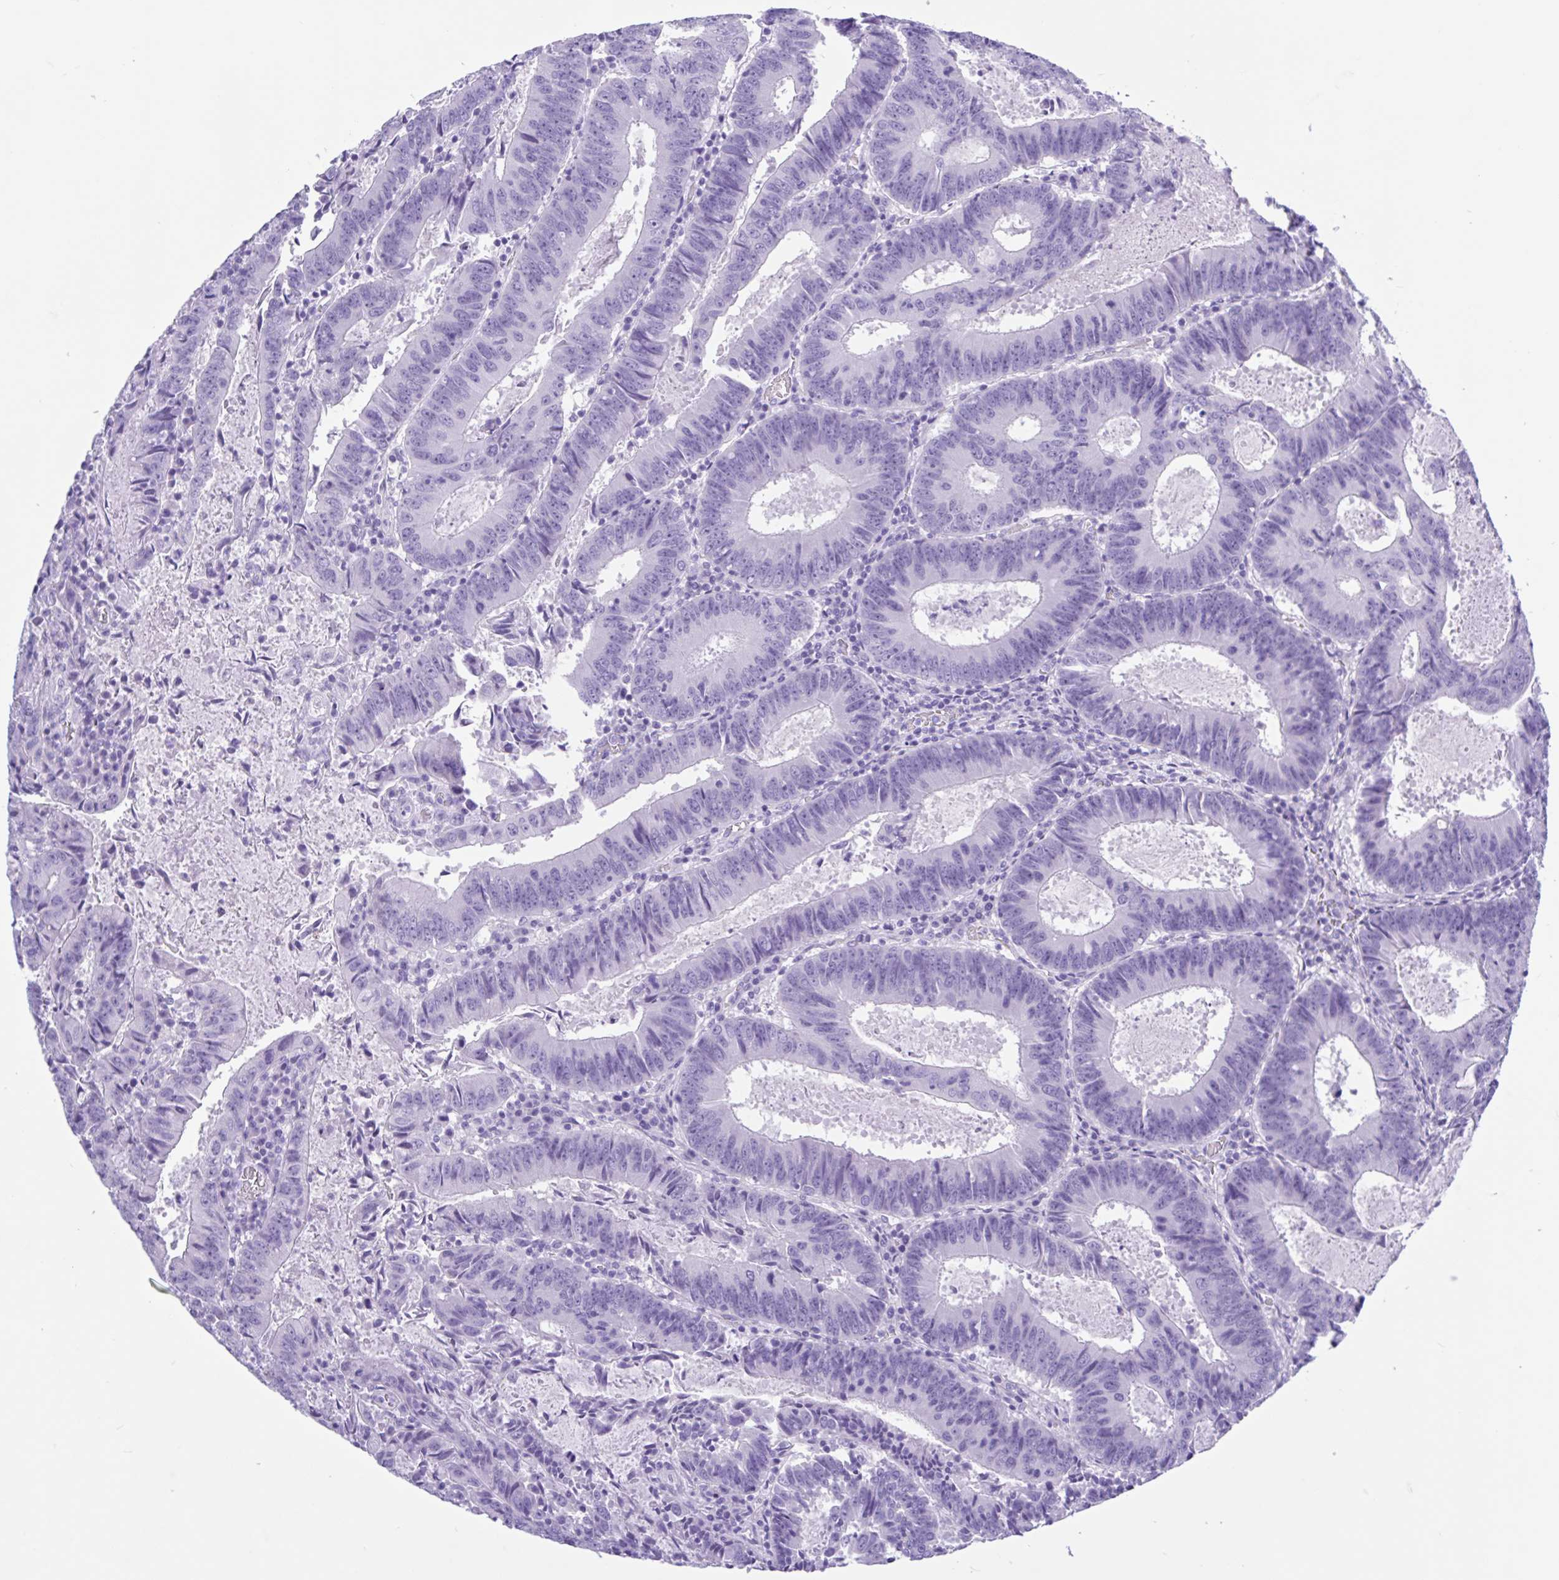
{"staining": {"intensity": "negative", "quantity": "none", "location": "none"}, "tissue": "colorectal cancer", "cell_type": "Tumor cells", "image_type": "cancer", "snomed": [{"axis": "morphology", "description": "Adenocarcinoma, NOS"}, {"axis": "topography", "description": "Colon"}], "caption": "Tumor cells are negative for brown protein staining in adenocarcinoma (colorectal).", "gene": "OR4N4", "patient": {"sex": "male", "age": 67}}